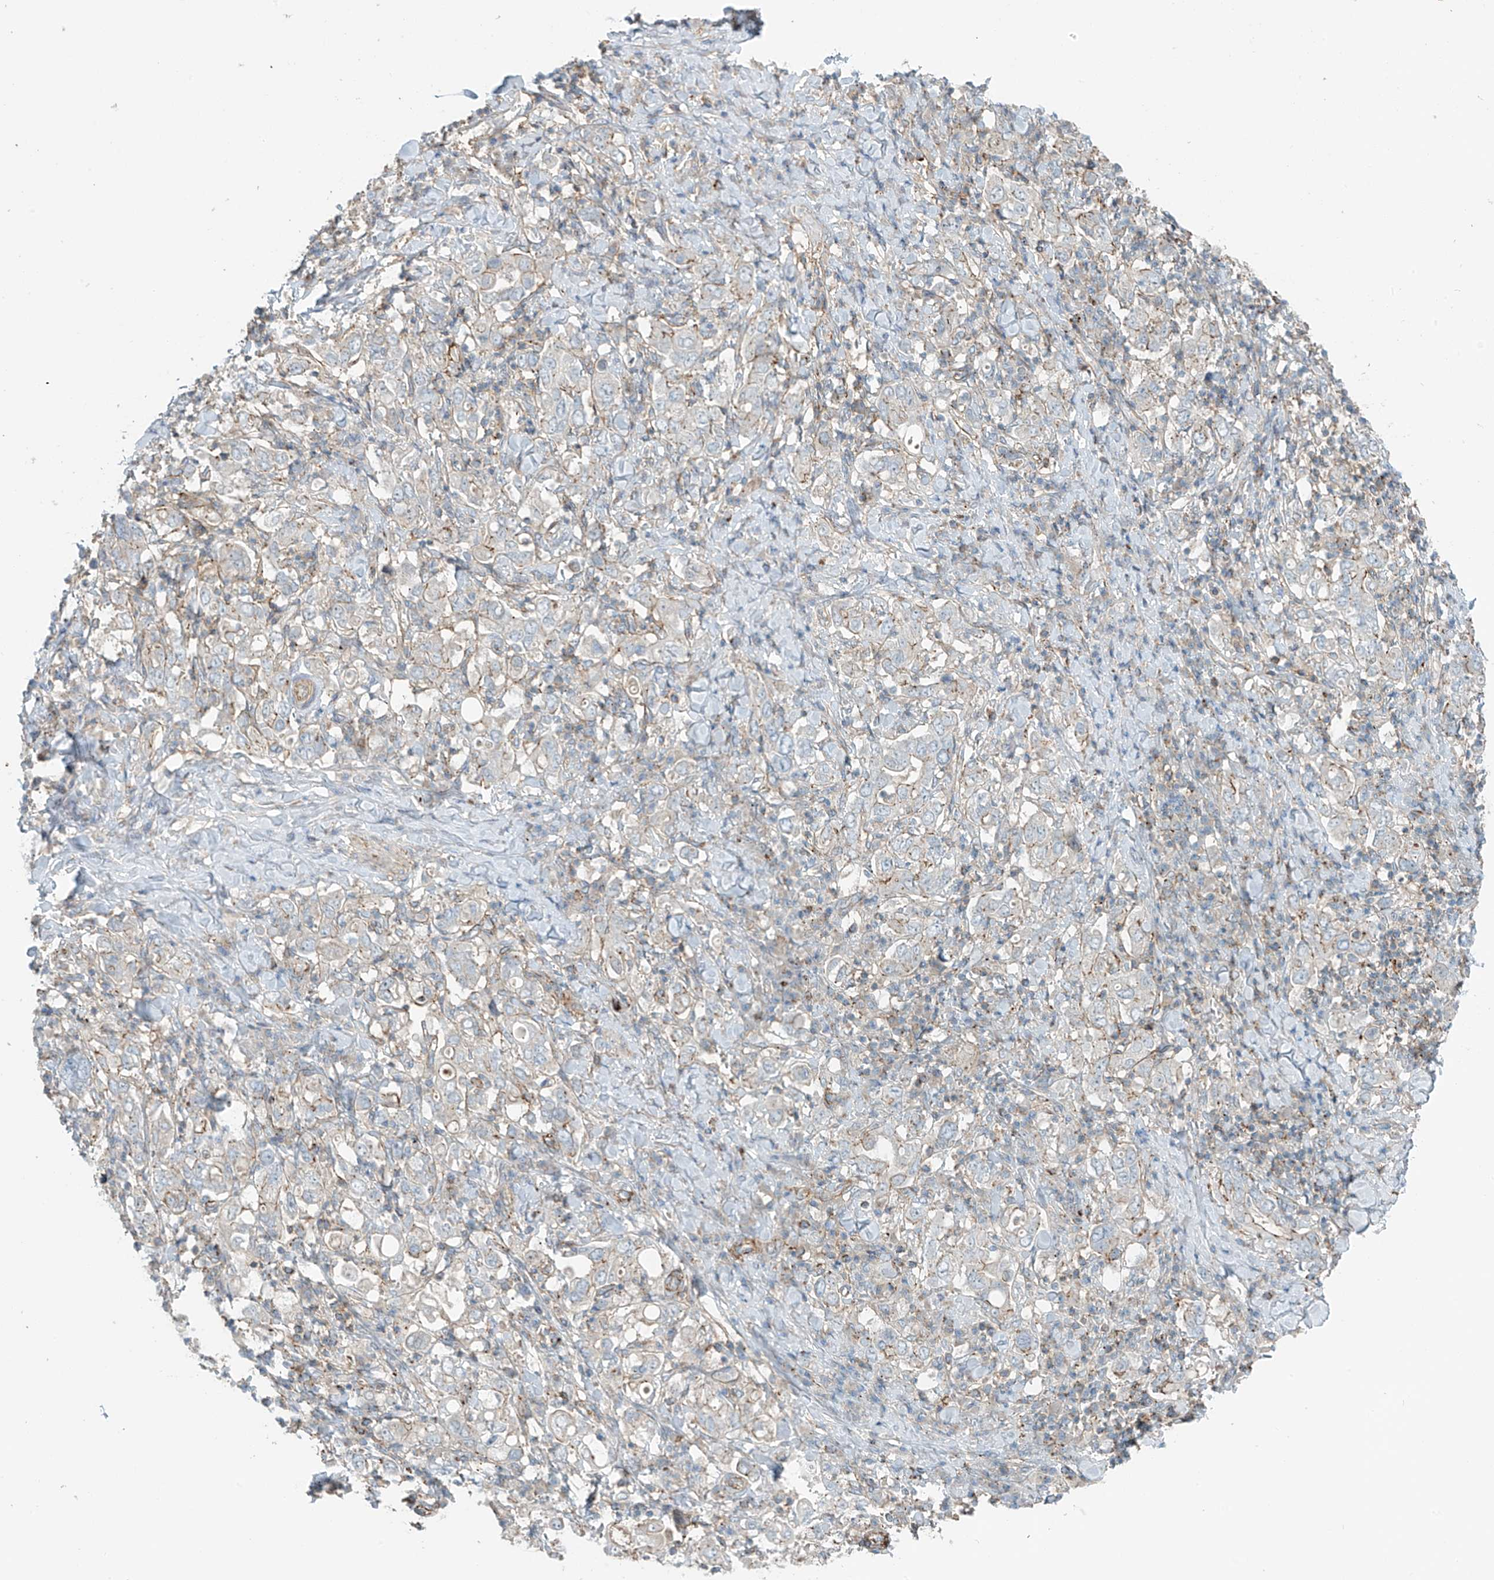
{"staining": {"intensity": "weak", "quantity": "<25%", "location": "cytoplasmic/membranous"}, "tissue": "stomach cancer", "cell_type": "Tumor cells", "image_type": "cancer", "snomed": [{"axis": "morphology", "description": "Adenocarcinoma, NOS"}, {"axis": "topography", "description": "Stomach, upper"}], "caption": "Image shows no protein staining in tumor cells of stomach adenocarcinoma tissue.", "gene": "SLC9A2", "patient": {"sex": "male", "age": 62}}